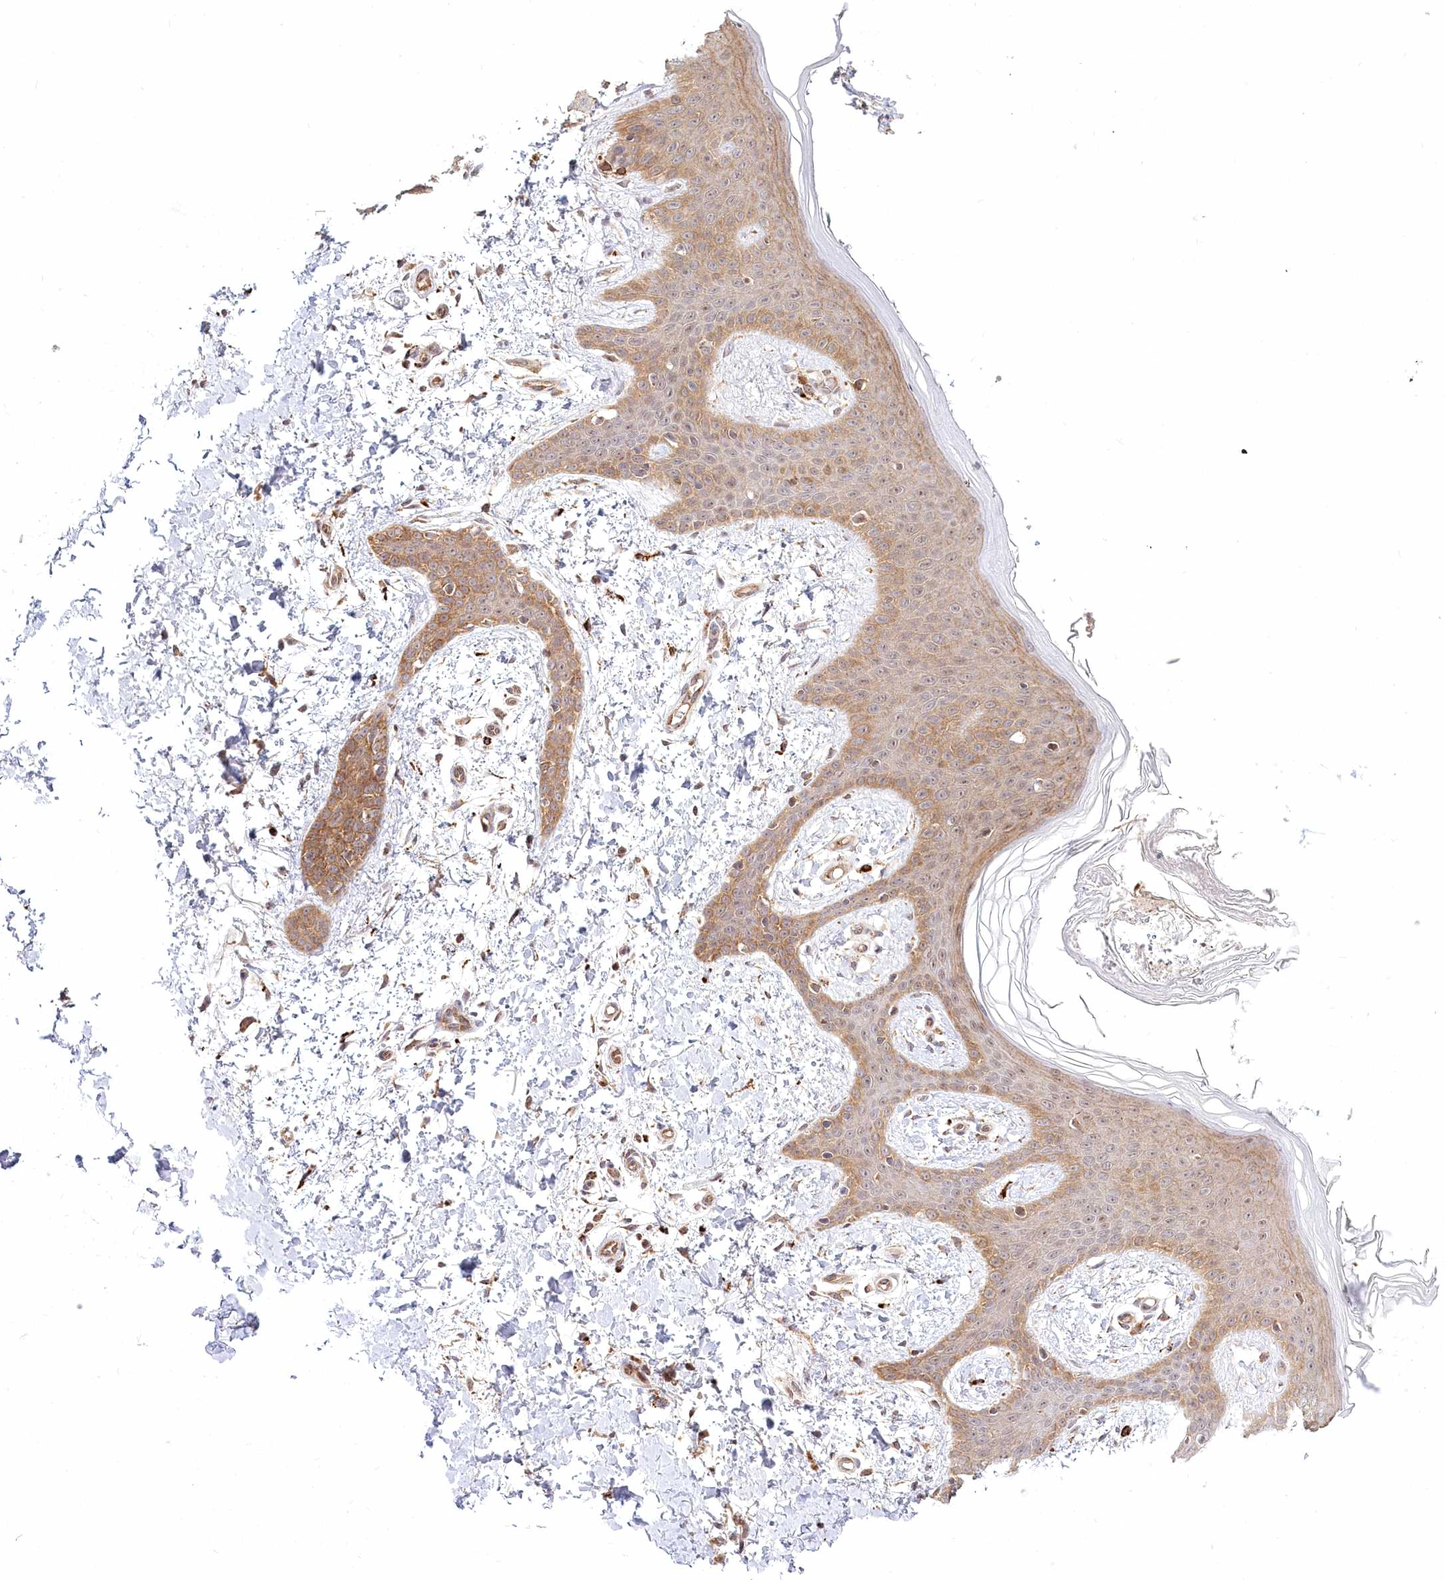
{"staining": {"intensity": "moderate", "quantity": ">75%", "location": "cytoplasmic/membranous"}, "tissue": "skin", "cell_type": "Fibroblasts", "image_type": "normal", "snomed": [{"axis": "morphology", "description": "Normal tissue, NOS"}, {"axis": "topography", "description": "Skin"}], "caption": "An image of human skin stained for a protein demonstrates moderate cytoplasmic/membranous brown staining in fibroblasts.", "gene": "RTN4IP1", "patient": {"sex": "male", "age": 36}}